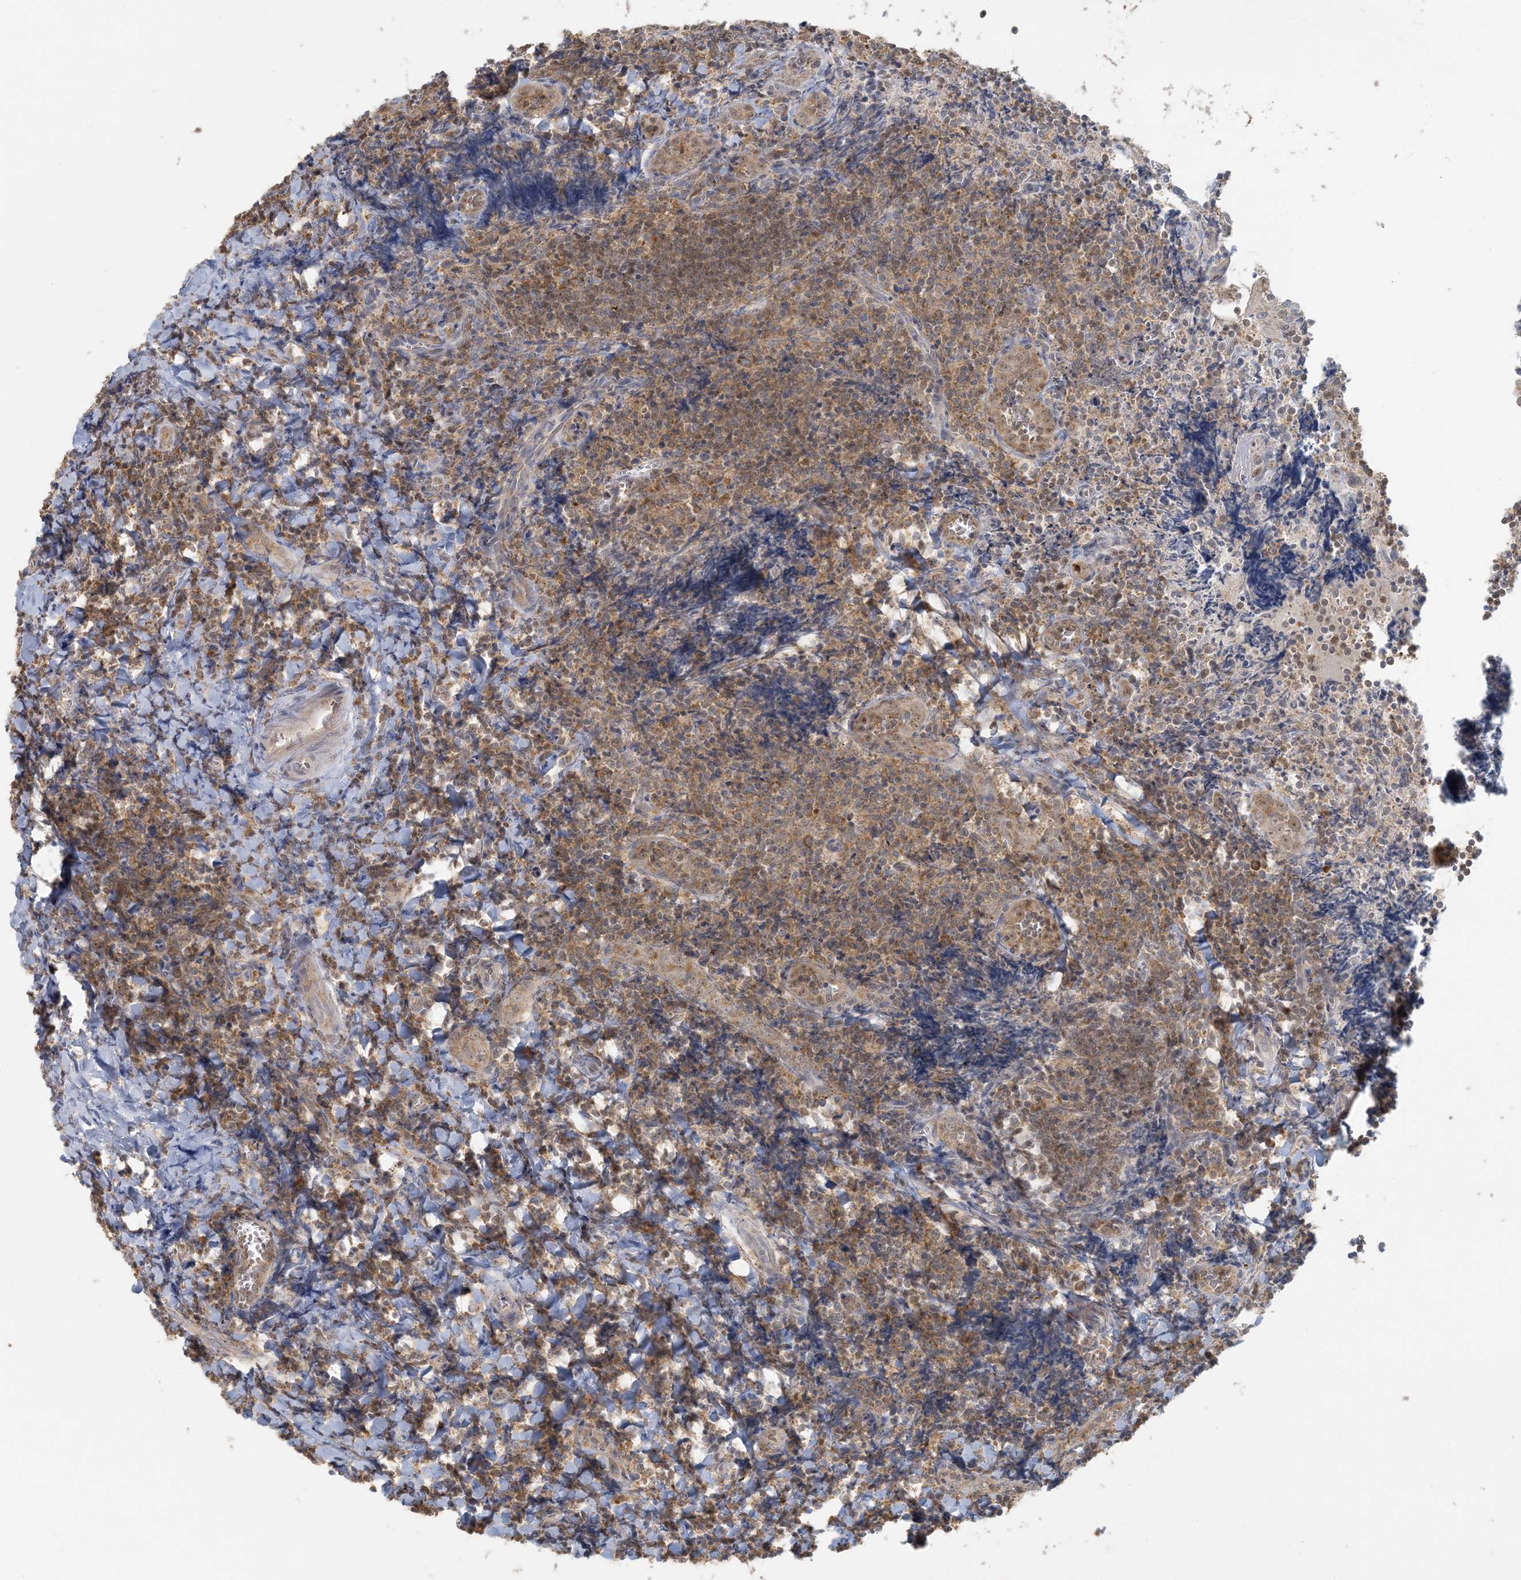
{"staining": {"intensity": "moderate", "quantity": ">75%", "location": "cytoplasmic/membranous"}, "tissue": "tonsil", "cell_type": "Non-germinal center cells", "image_type": "normal", "snomed": [{"axis": "morphology", "description": "Normal tissue, NOS"}, {"axis": "topography", "description": "Tonsil"}], "caption": "Tonsil stained with DAB immunohistochemistry (IHC) demonstrates medium levels of moderate cytoplasmic/membranous staining in about >75% of non-germinal center cells.", "gene": "HACL1", "patient": {"sex": "male", "age": 27}}